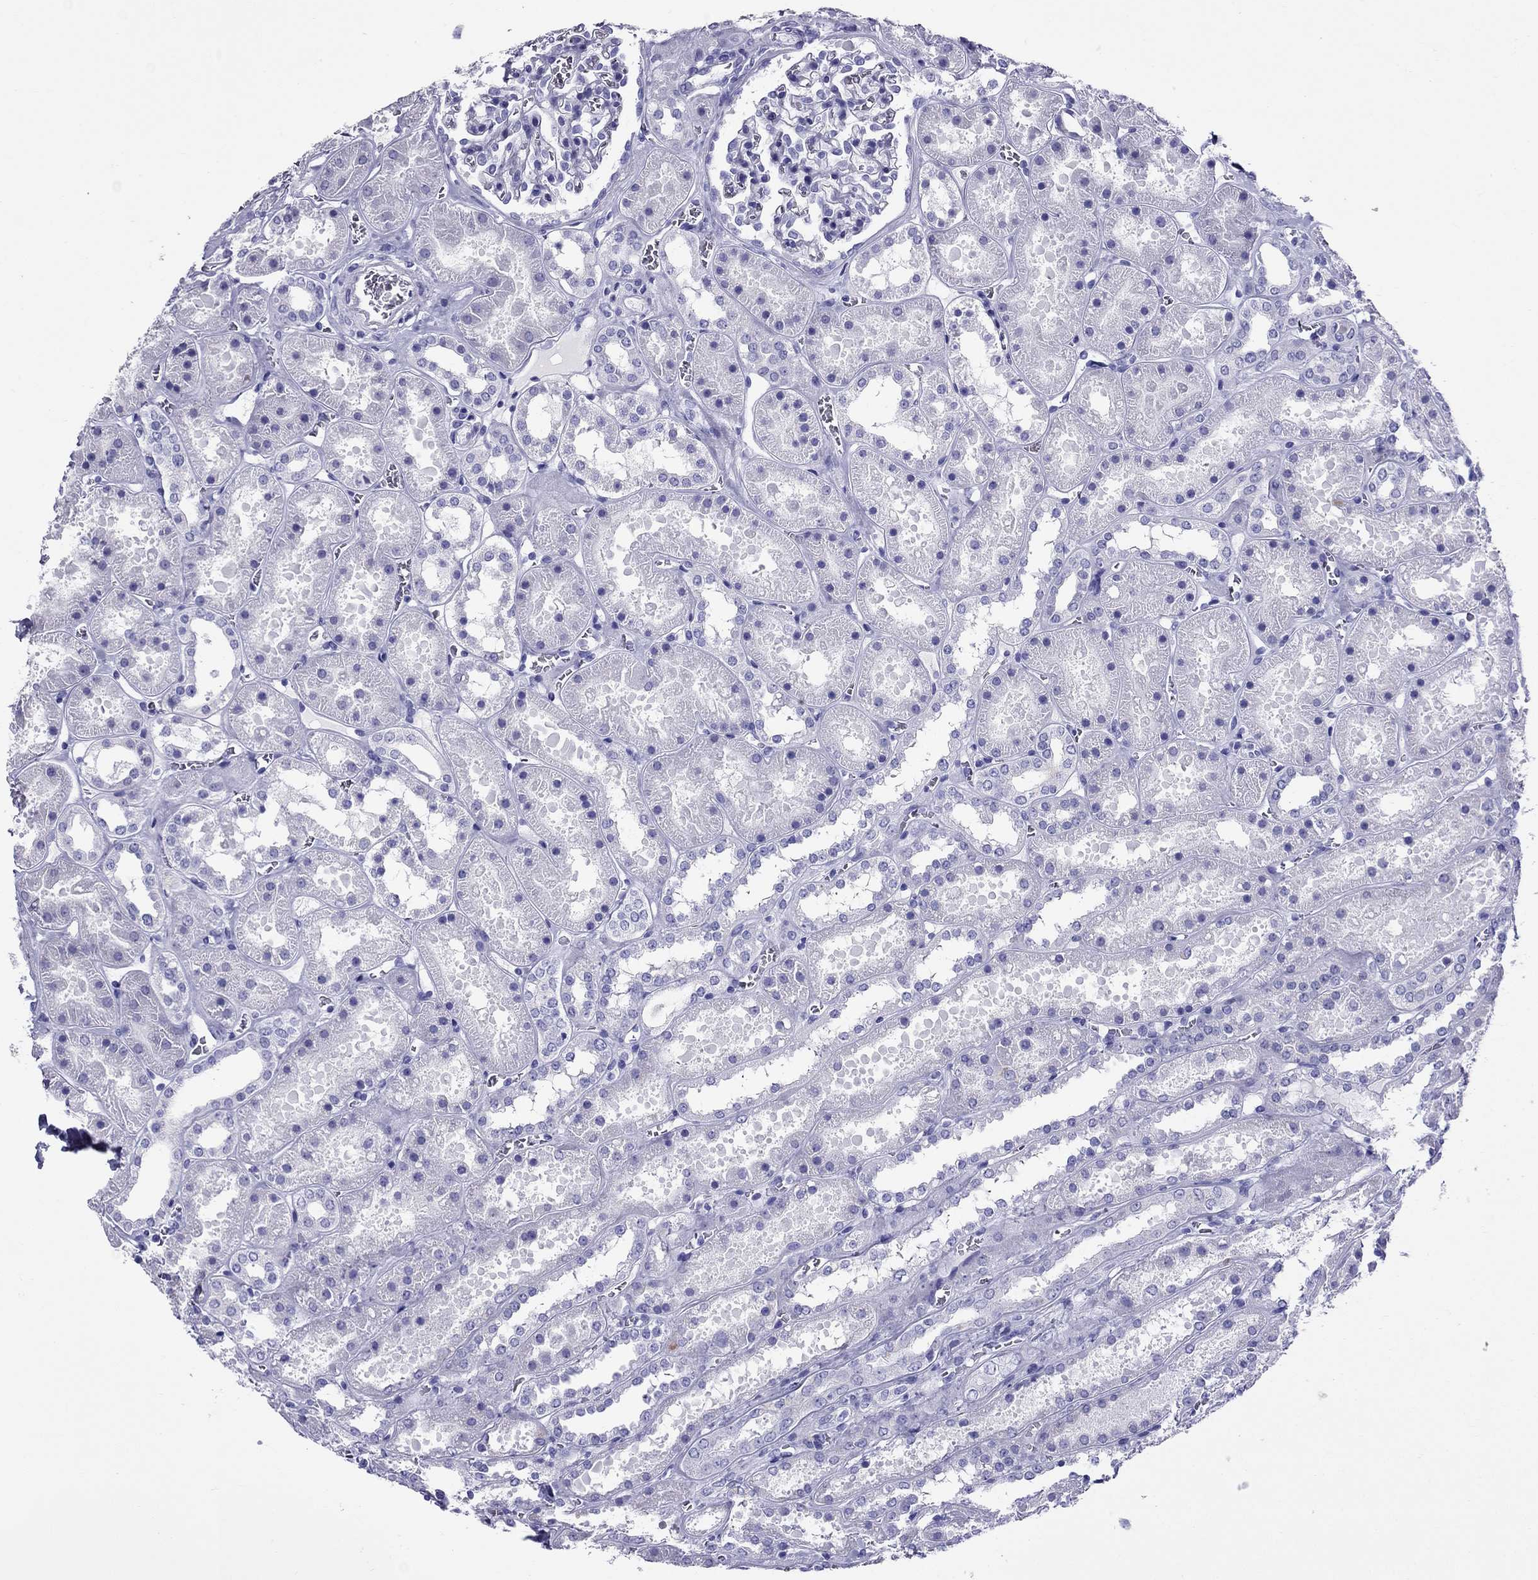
{"staining": {"intensity": "negative", "quantity": "none", "location": "none"}, "tissue": "kidney", "cell_type": "Cells in glomeruli", "image_type": "normal", "snomed": [{"axis": "morphology", "description": "Normal tissue, NOS"}, {"axis": "topography", "description": "Kidney"}], "caption": "Kidney was stained to show a protein in brown. There is no significant expression in cells in glomeruli. (Immunohistochemistry, brightfield microscopy, high magnification).", "gene": "AVPR1B", "patient": {"sex": "female", "age": 41}}